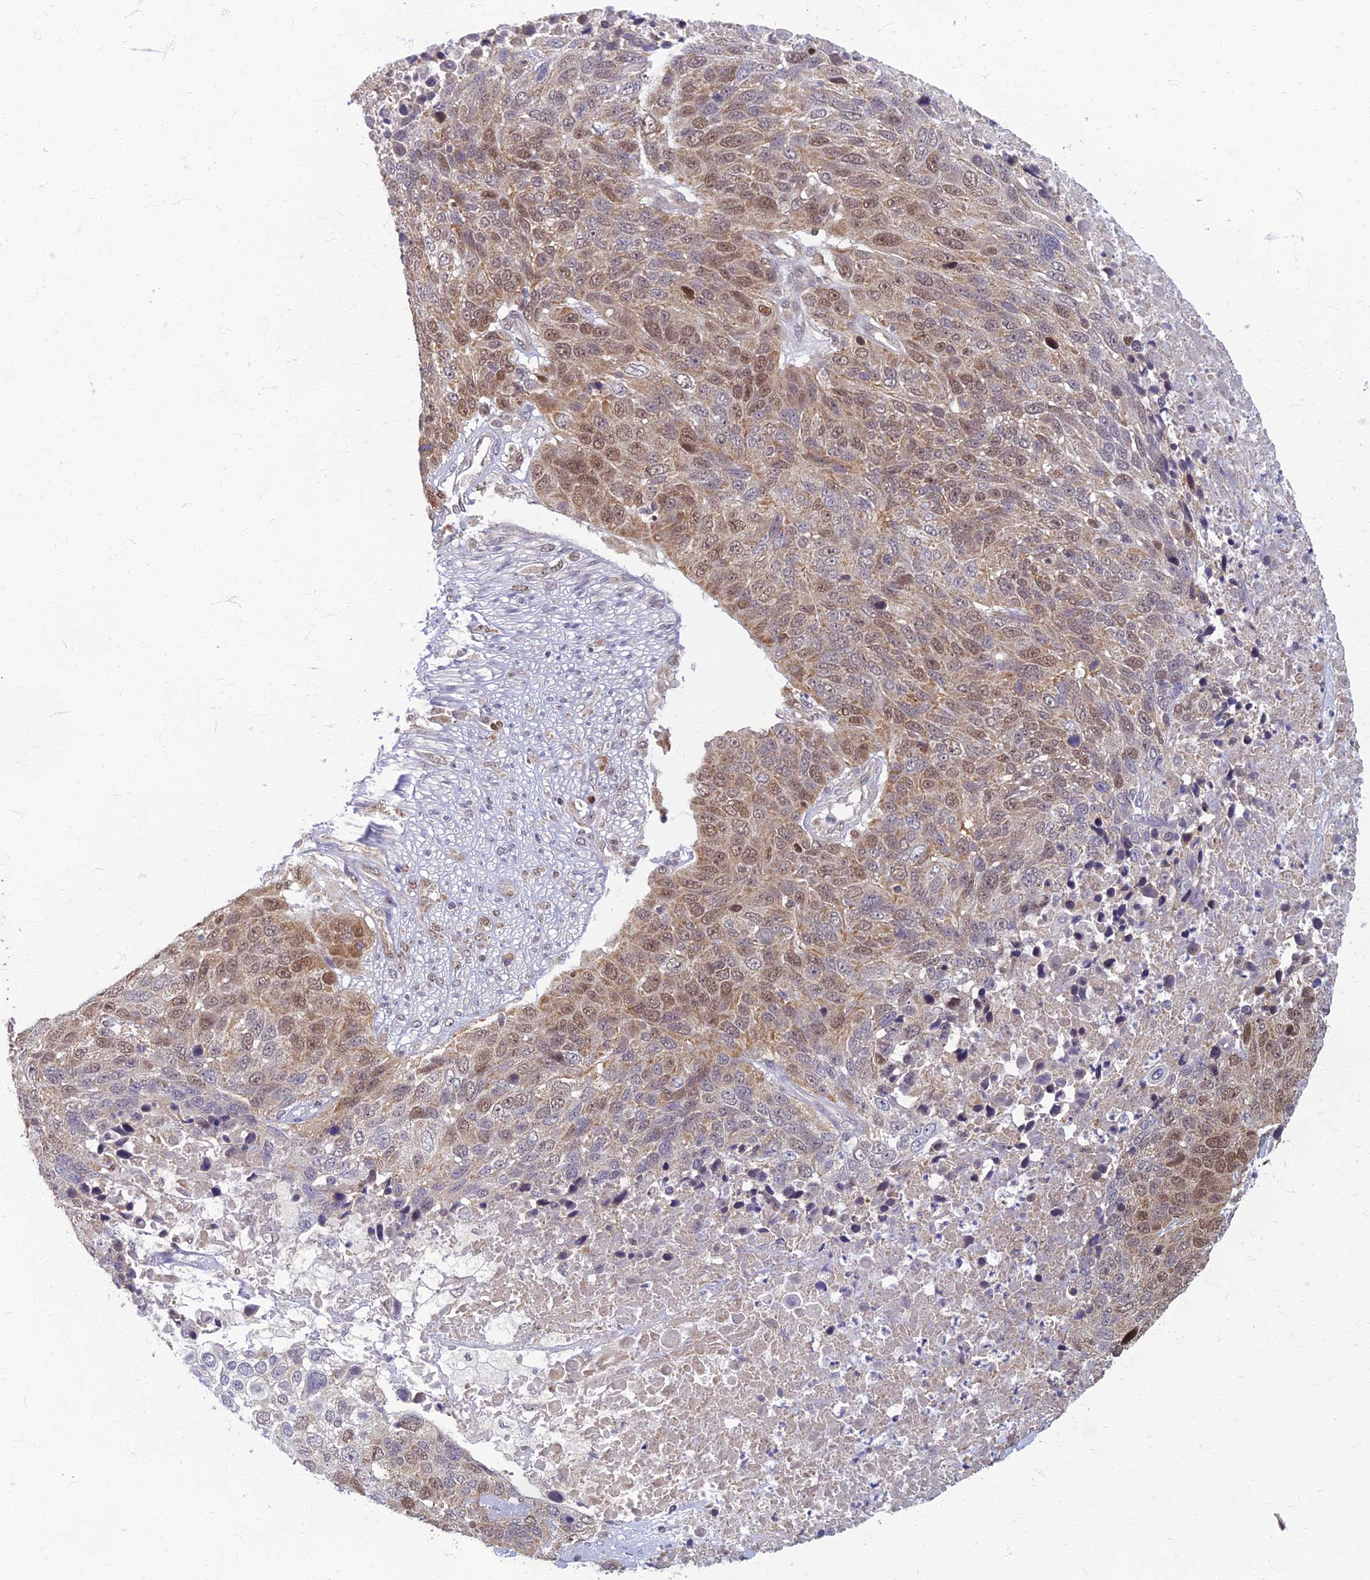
{"staining": {"intensity": "weak", "quantity": ">75%", "location": "nuclear"}, "tissue": "lung cancer", "cell_type": "Tumor cells", "image_type": "cancer", "snomed": [{"axis": "morphology", "description": "Normal tissue, NOS"}, {"axis": "morphology", "description": "Squamous cell carcinoma, NOS"}, {"axis": "topography", "description": "Lymph node"}, {"axis": "topography", "description": "Lung"}], "caption": "The micrograph reveals a brown stain indicating the presence of a protein in the nuclear of tumor cells in squamous cell carcinoma (lung).", "gene": "EARS2", "patient": {"sex": "male", "age": 66}}